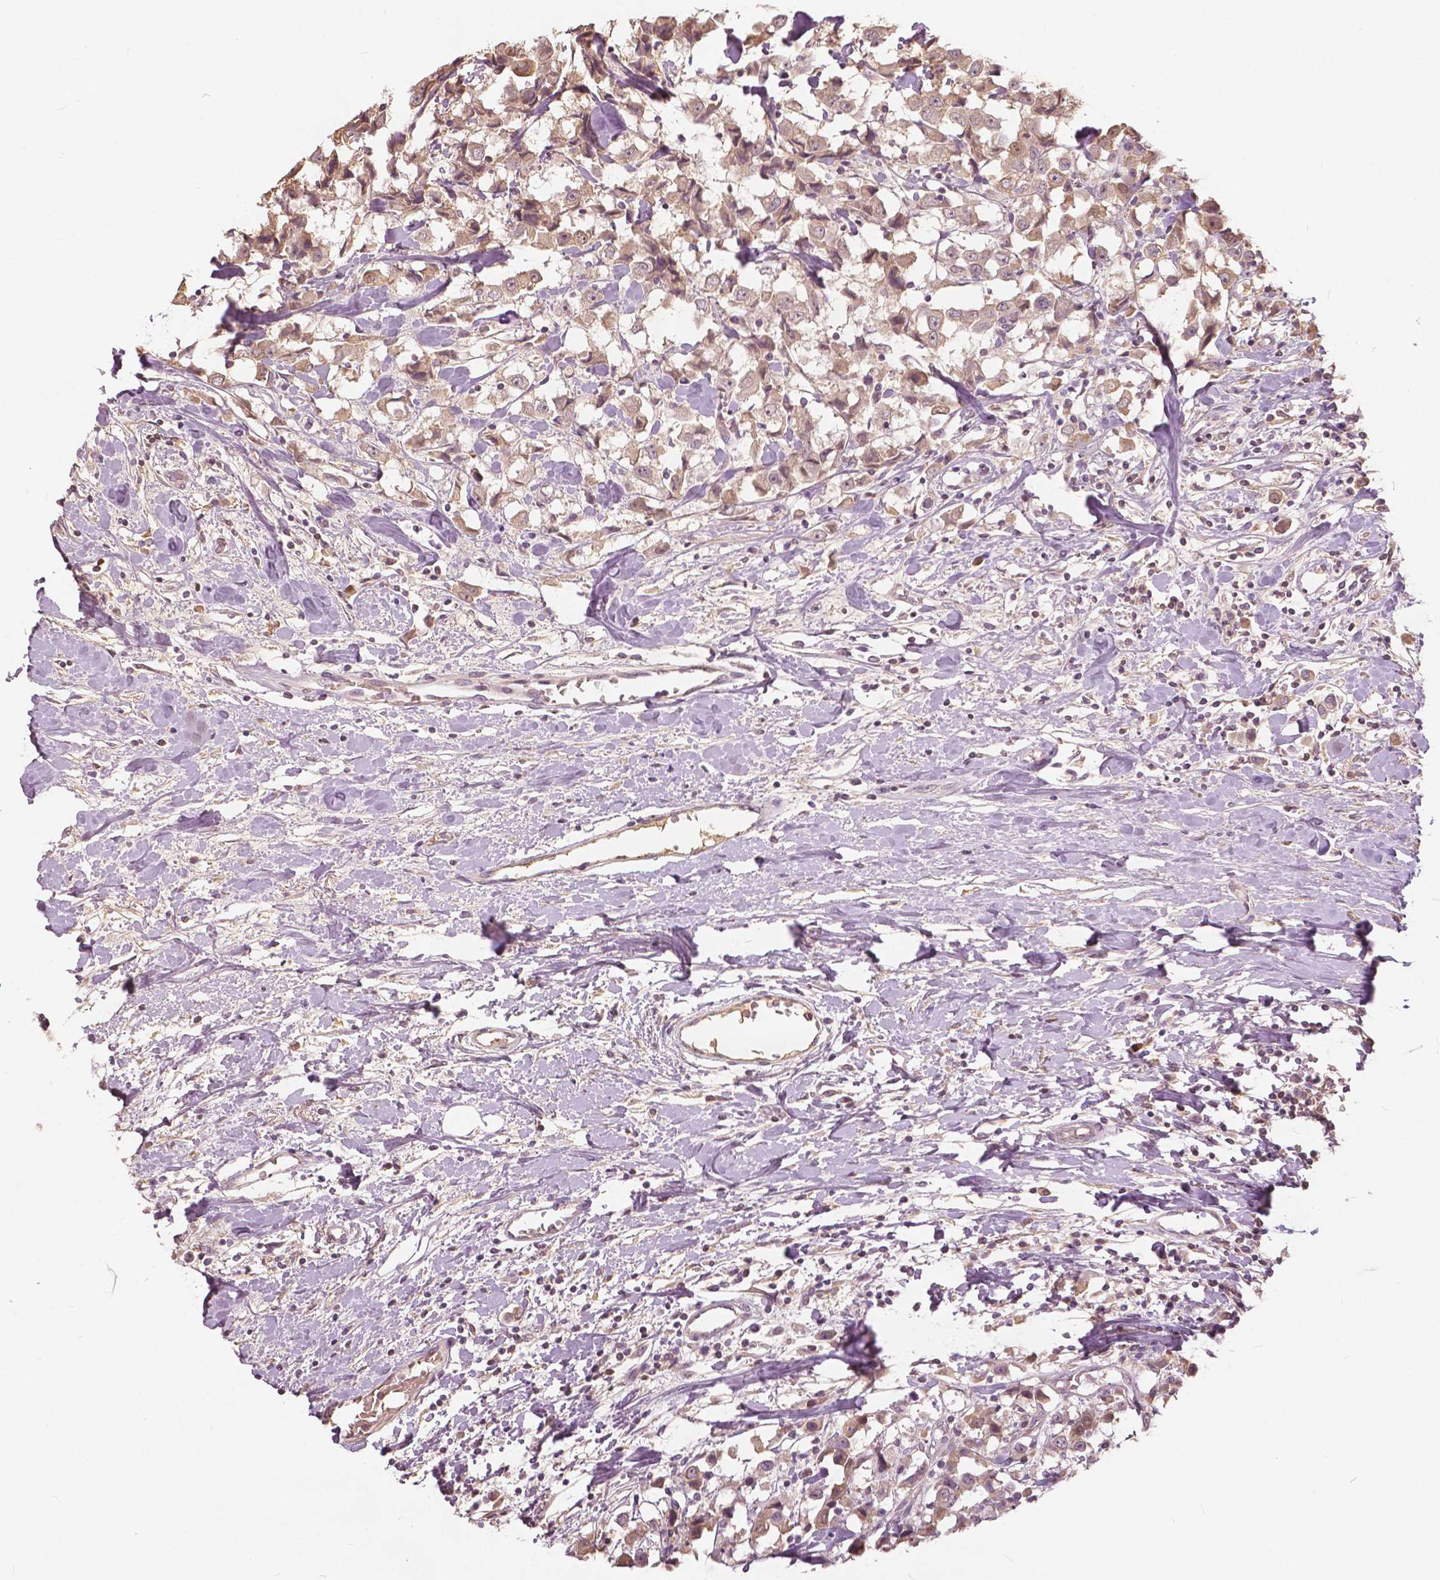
{"staining": {"intensity": "weak", "quantity": ">75%", "location": "cytoplasmic/membranous,nuclear"}, "tissue": "breast cancer", "cell_type": "Tumor cells", "image_type": "cancer", "snomed": [{"axis": "morphology", "description": "Duct carcinoma"}, {"axis": "topography", "description": "Breast"}], "caption": "Weak cytoplasmic/membranous and nuclear protein positivity is seen in approximately >75% of tumor cells in invasive ductal carcinoma (breast).", "gene": "ANGPTL4", "patient": {"sex": "female", "age": 61}}